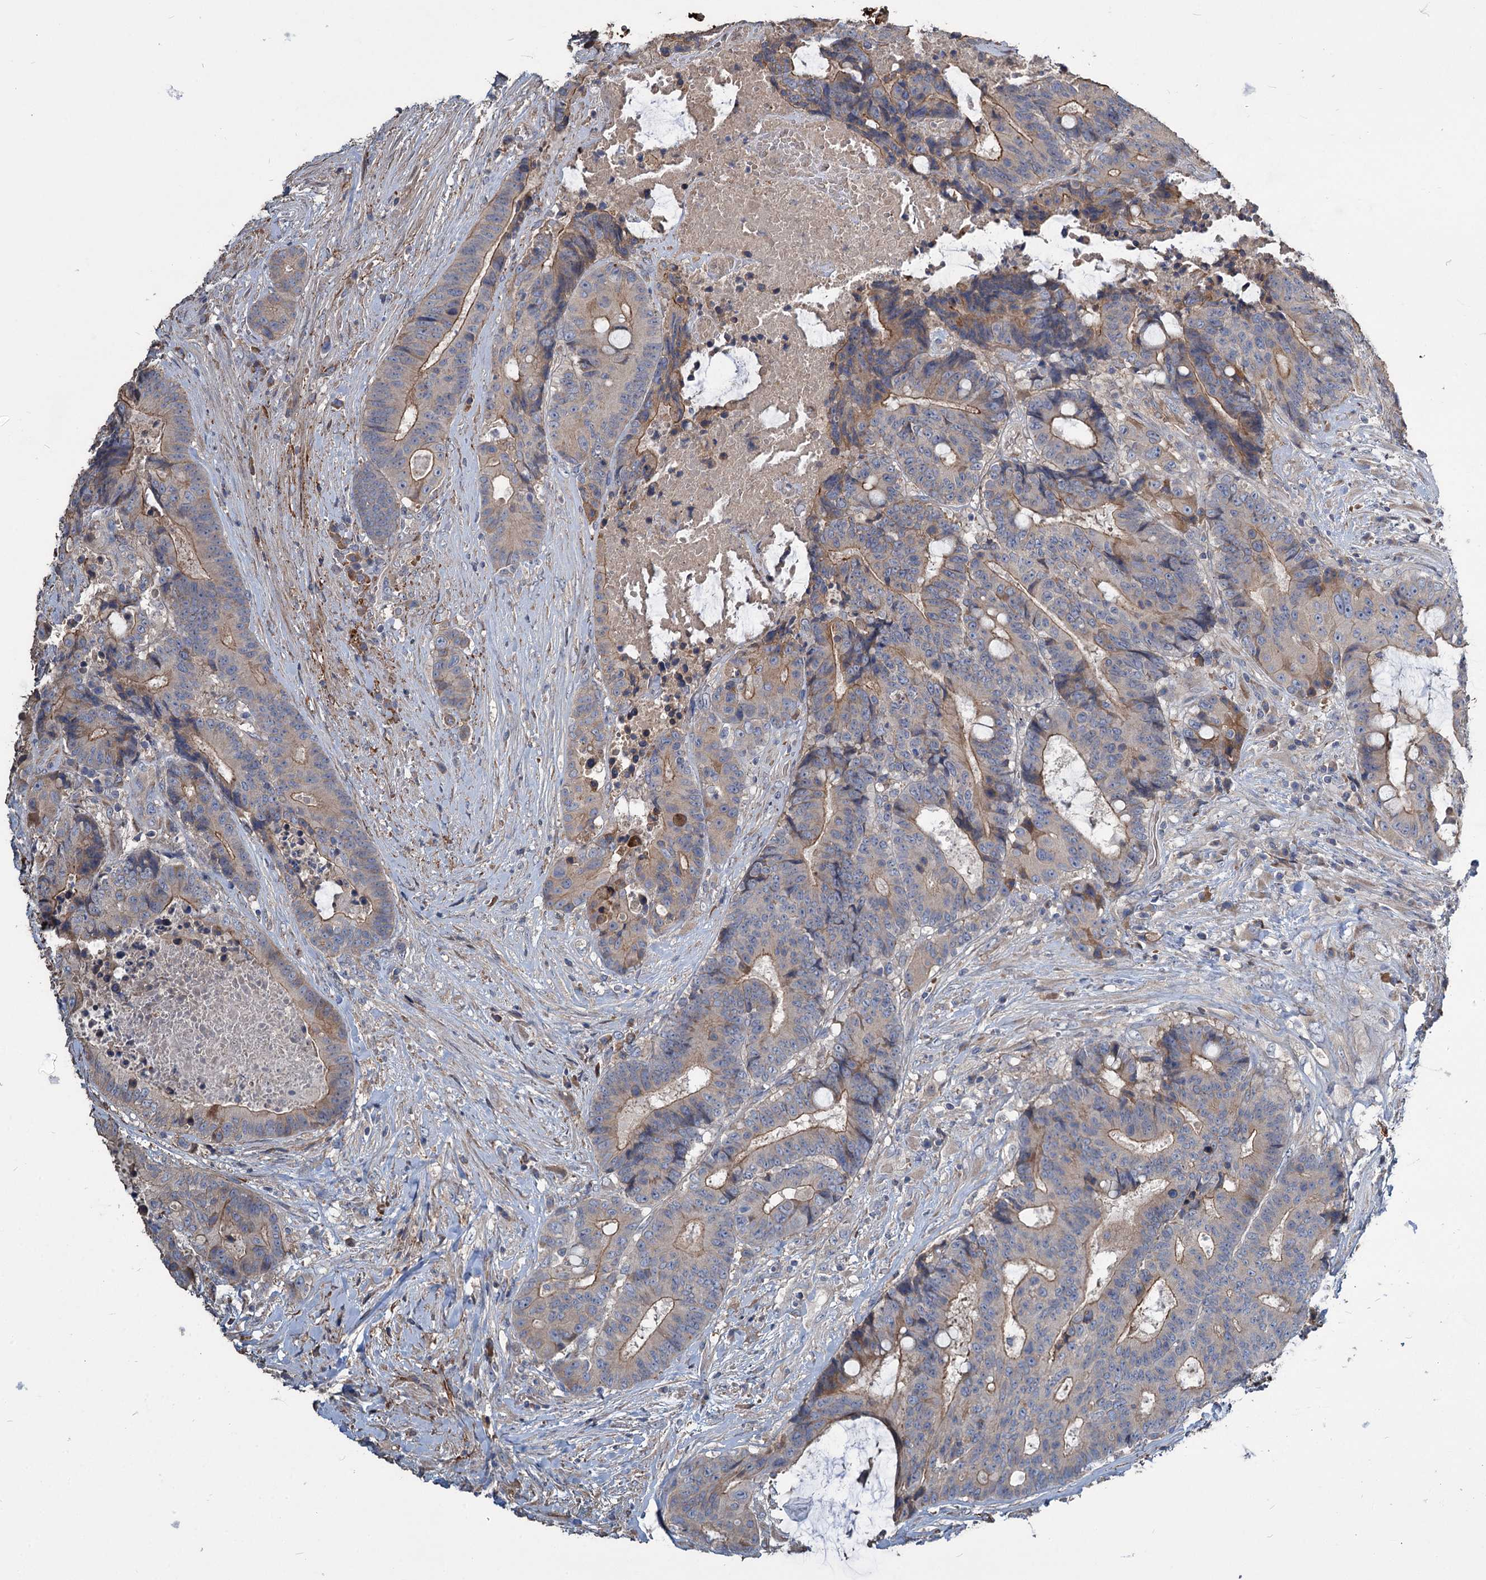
{"staining": {"intensity": "moderate", "quantity": "25%-75%", "location": "cytoplasmic/membranous"}, "tissue": "colorectal cancer", "cell_type": "Tumor cells", "image_type": "cancer", "snomed": [{"axis": "morphology", "description": "Adenocarcinoma, NOS"}, {"axis": "topography", "description": "Rectum"}], "caption": "Immunohistochemistry (IHC) (DAB (3,3'-diaminobenzidine)) staining of human colorectal adenocarcinoma demonstrates moderate cytoplasmic/membranous protein expression in about 25%-75% of tumor cells. The staining was performed using DAB (3,3'-diaminobenzidine), with brown indicating positive protein expression. Nuclei are stained blue with hematoxylin.", "gene": "URAD", "patient": {"sex": "male", "age": 69}}